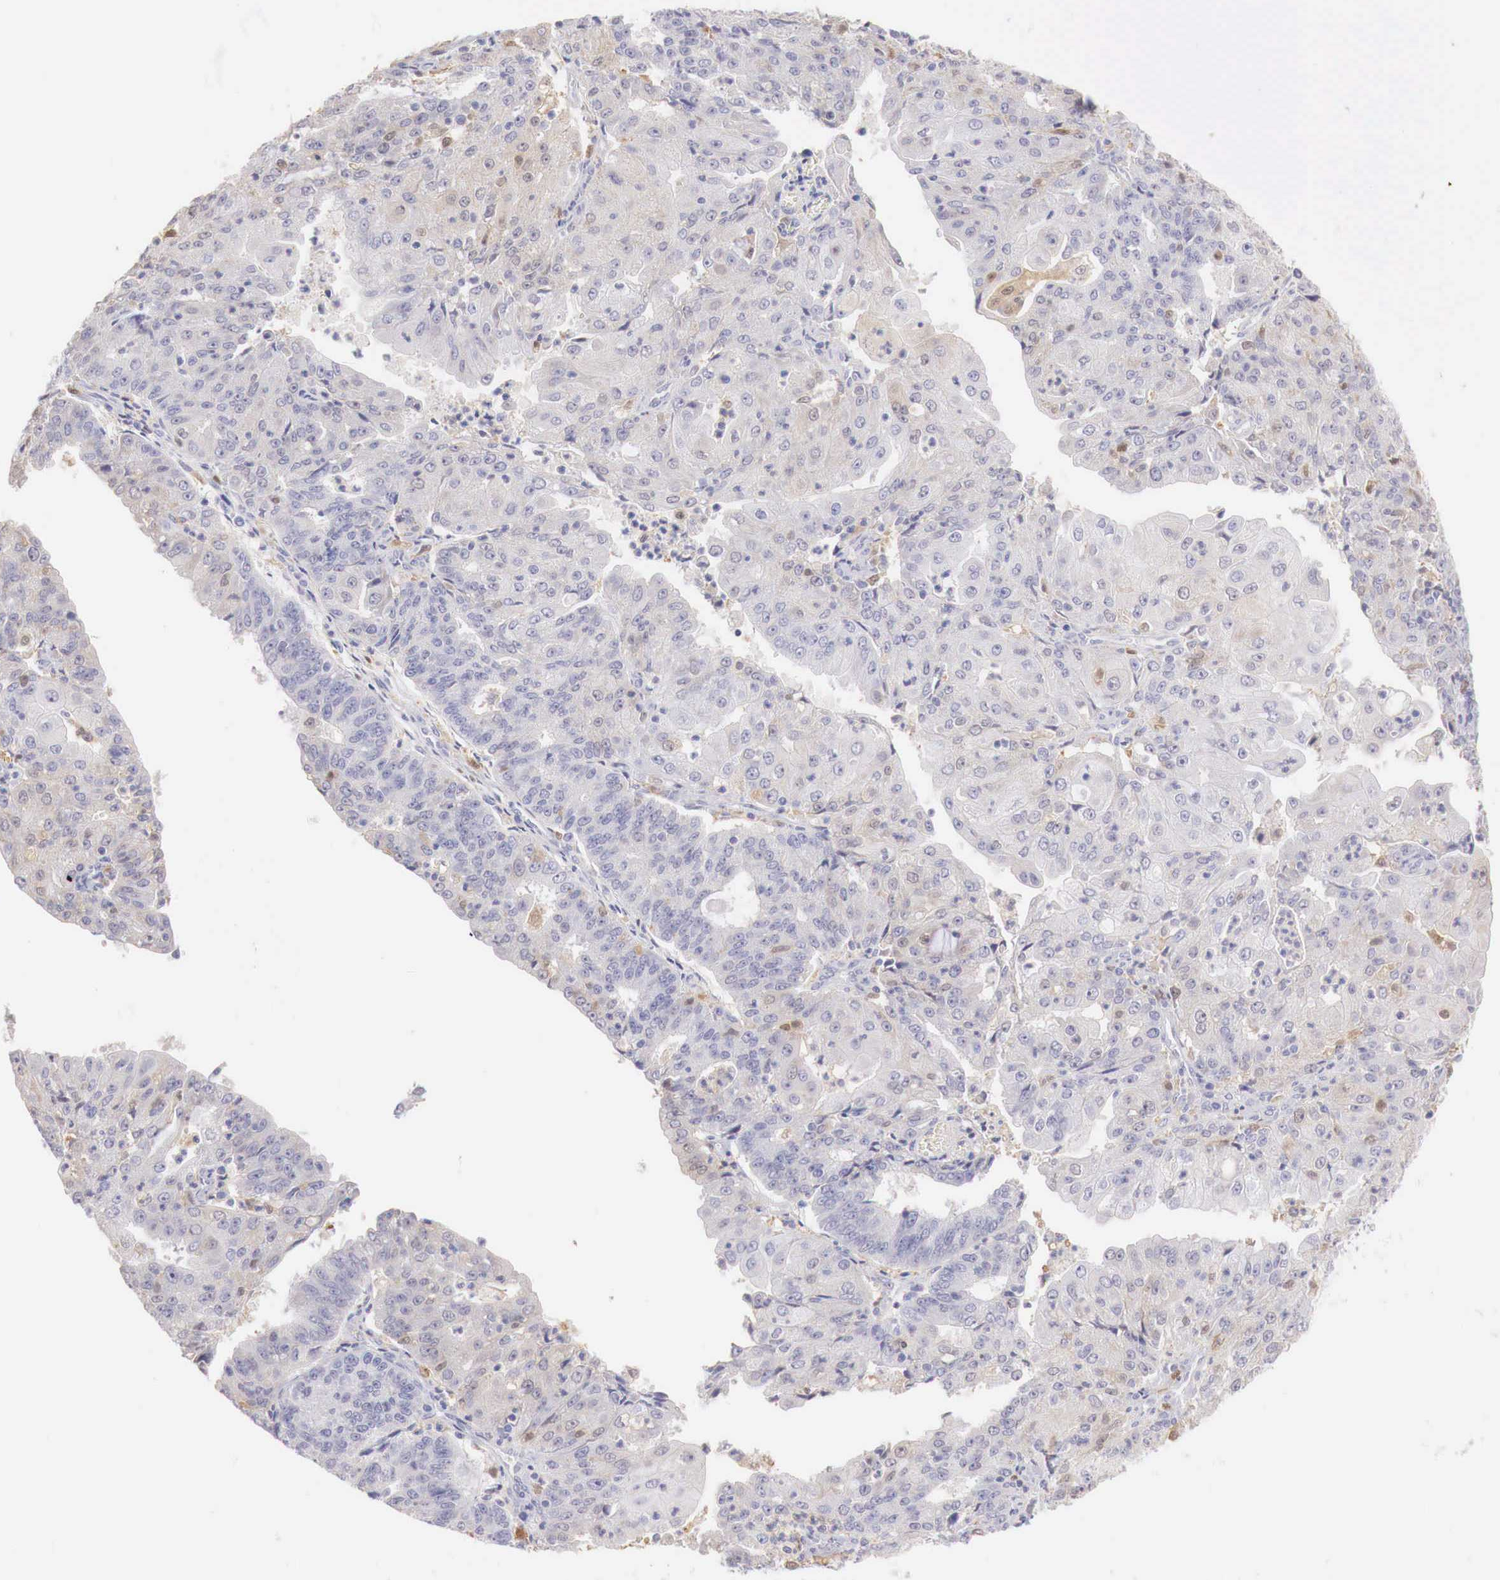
{"staining": {"intensity": "negative", "quantity": "none", "location": "none"}, "tissue": "endometrial cancer", "cell_type": "Tumor cells", "image_type": "cancer", "snomed": [{"axis": "morphology", "description": "Adenocarcinoma, NOS"}, {"axis": "topography", "description": "Endometrium"}], "caption": "This is a micrograph of immunohistochemistry (IHC) staining of adenocarcinoma (endometrial), which shows no expression in tumor cells.", "gene": "RENBP", "patient": {"sex": "female", "age": 56}}